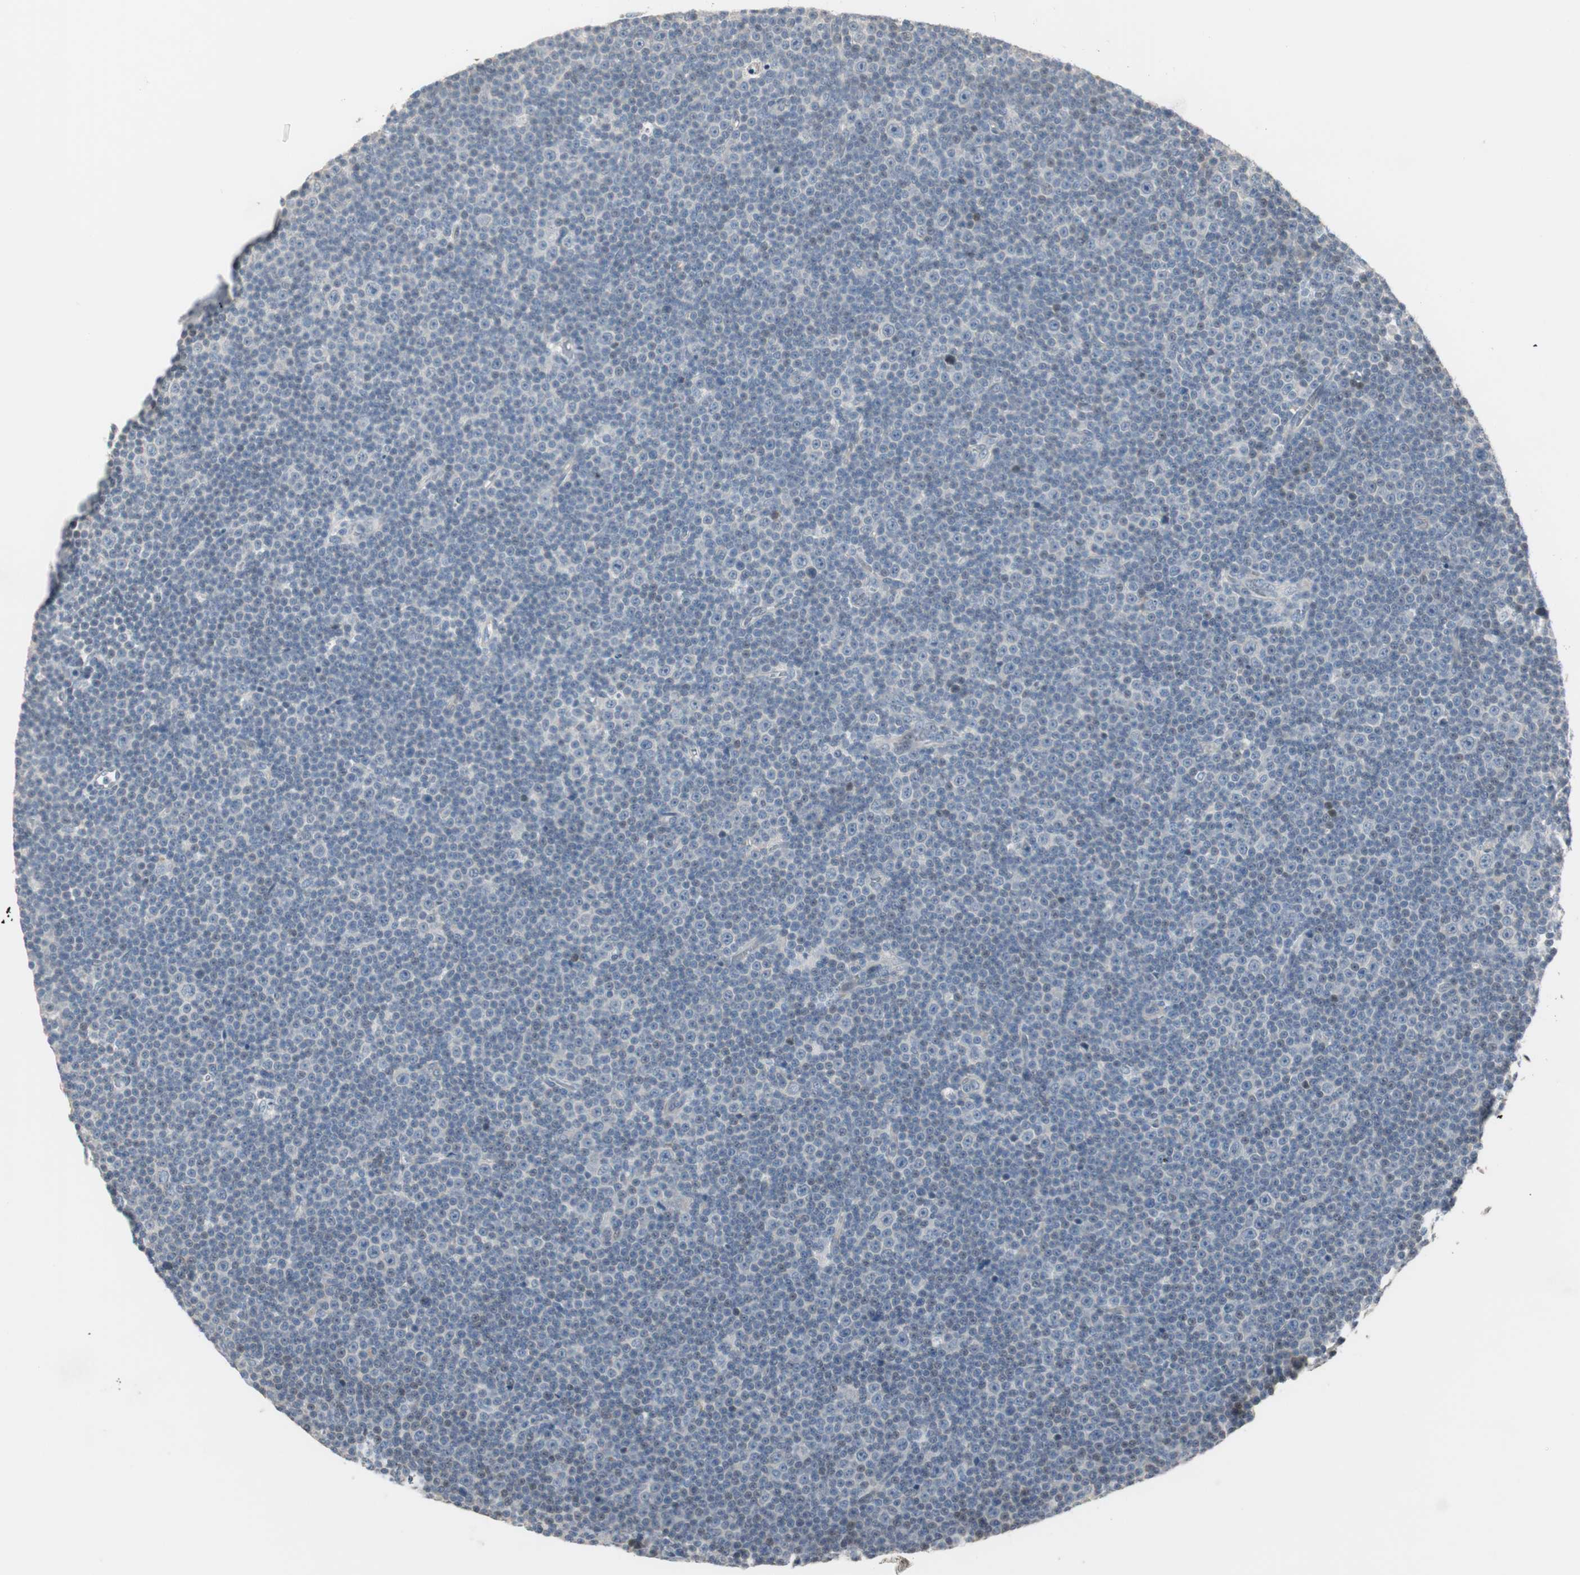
{"staining": {"intensity": "negative", "quantity": "none", "location": "none"}, "tissue": "lymphoma", "cell_type": "Tumor cells", "image_type": "cancer", "snomed": [{"axis": "morphology", "description": "Malignant lymphoma, non-Hodgkin's type, Low grade"}, {"axis": "topography", "description": "Lymph node"}], "caption": "High power microscopy photomicrograph of an IHC micrograph of lymphoma, revealing no significant expression in tumor cells.", "gene": "PDZK1", "patient": {"sex": "female", "age": 67}}